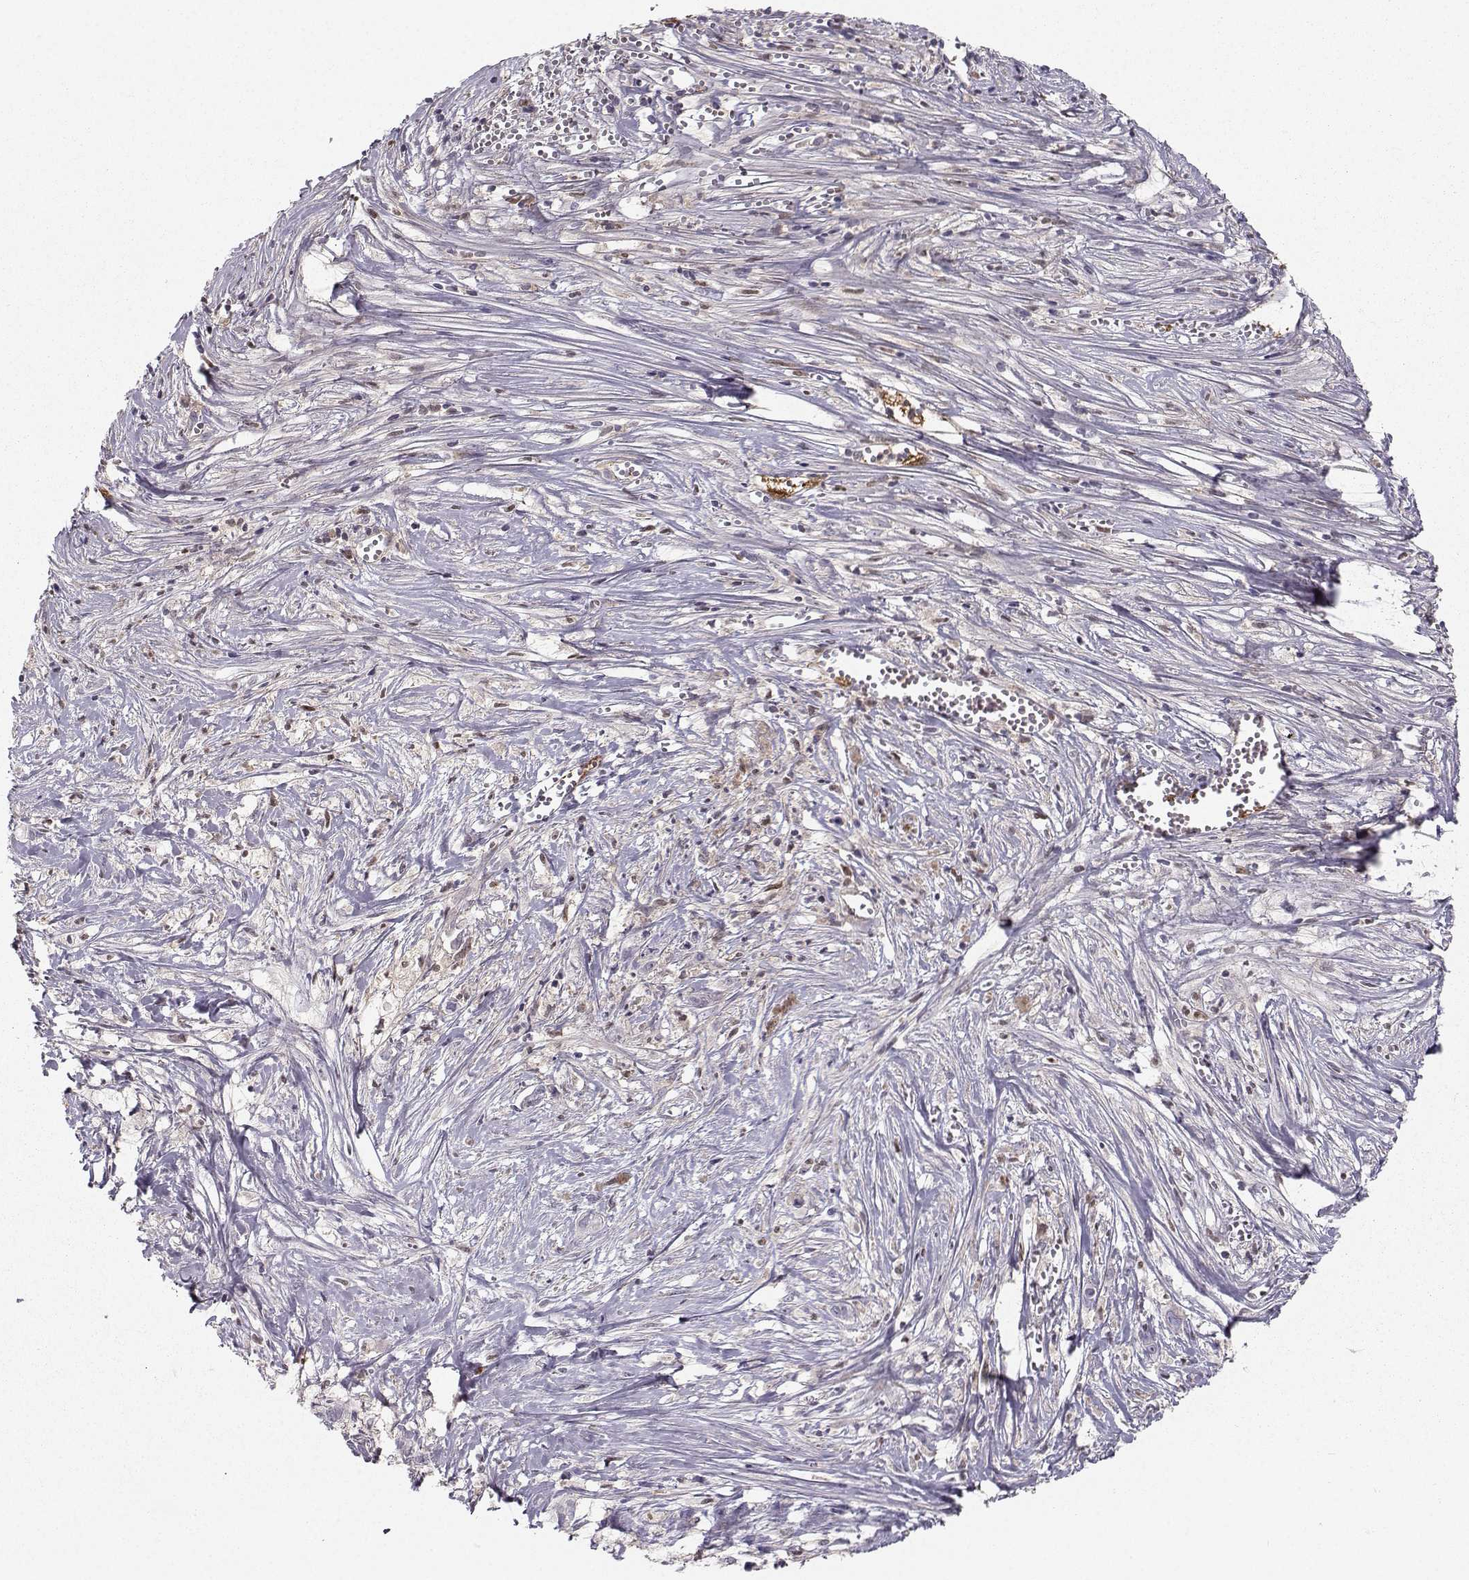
{"staining": {"intensity": "negative", "quantity": "none", "location": "none"}, "tissue": "pancreatic cancer", "cell_type": "Tumor cells", "image_type": "cancer", "snomed": [{"axis": "morphology", "description": "Adenocarcinoma, NOS"}, {"axis": "topography", "description": "Pancreas"}], "caption": "Tumor cells show no significant positivity in pancreatic adenocarcinoma.", "gene": "ASB16", "patient": {"sex": "male", "age": 71}}